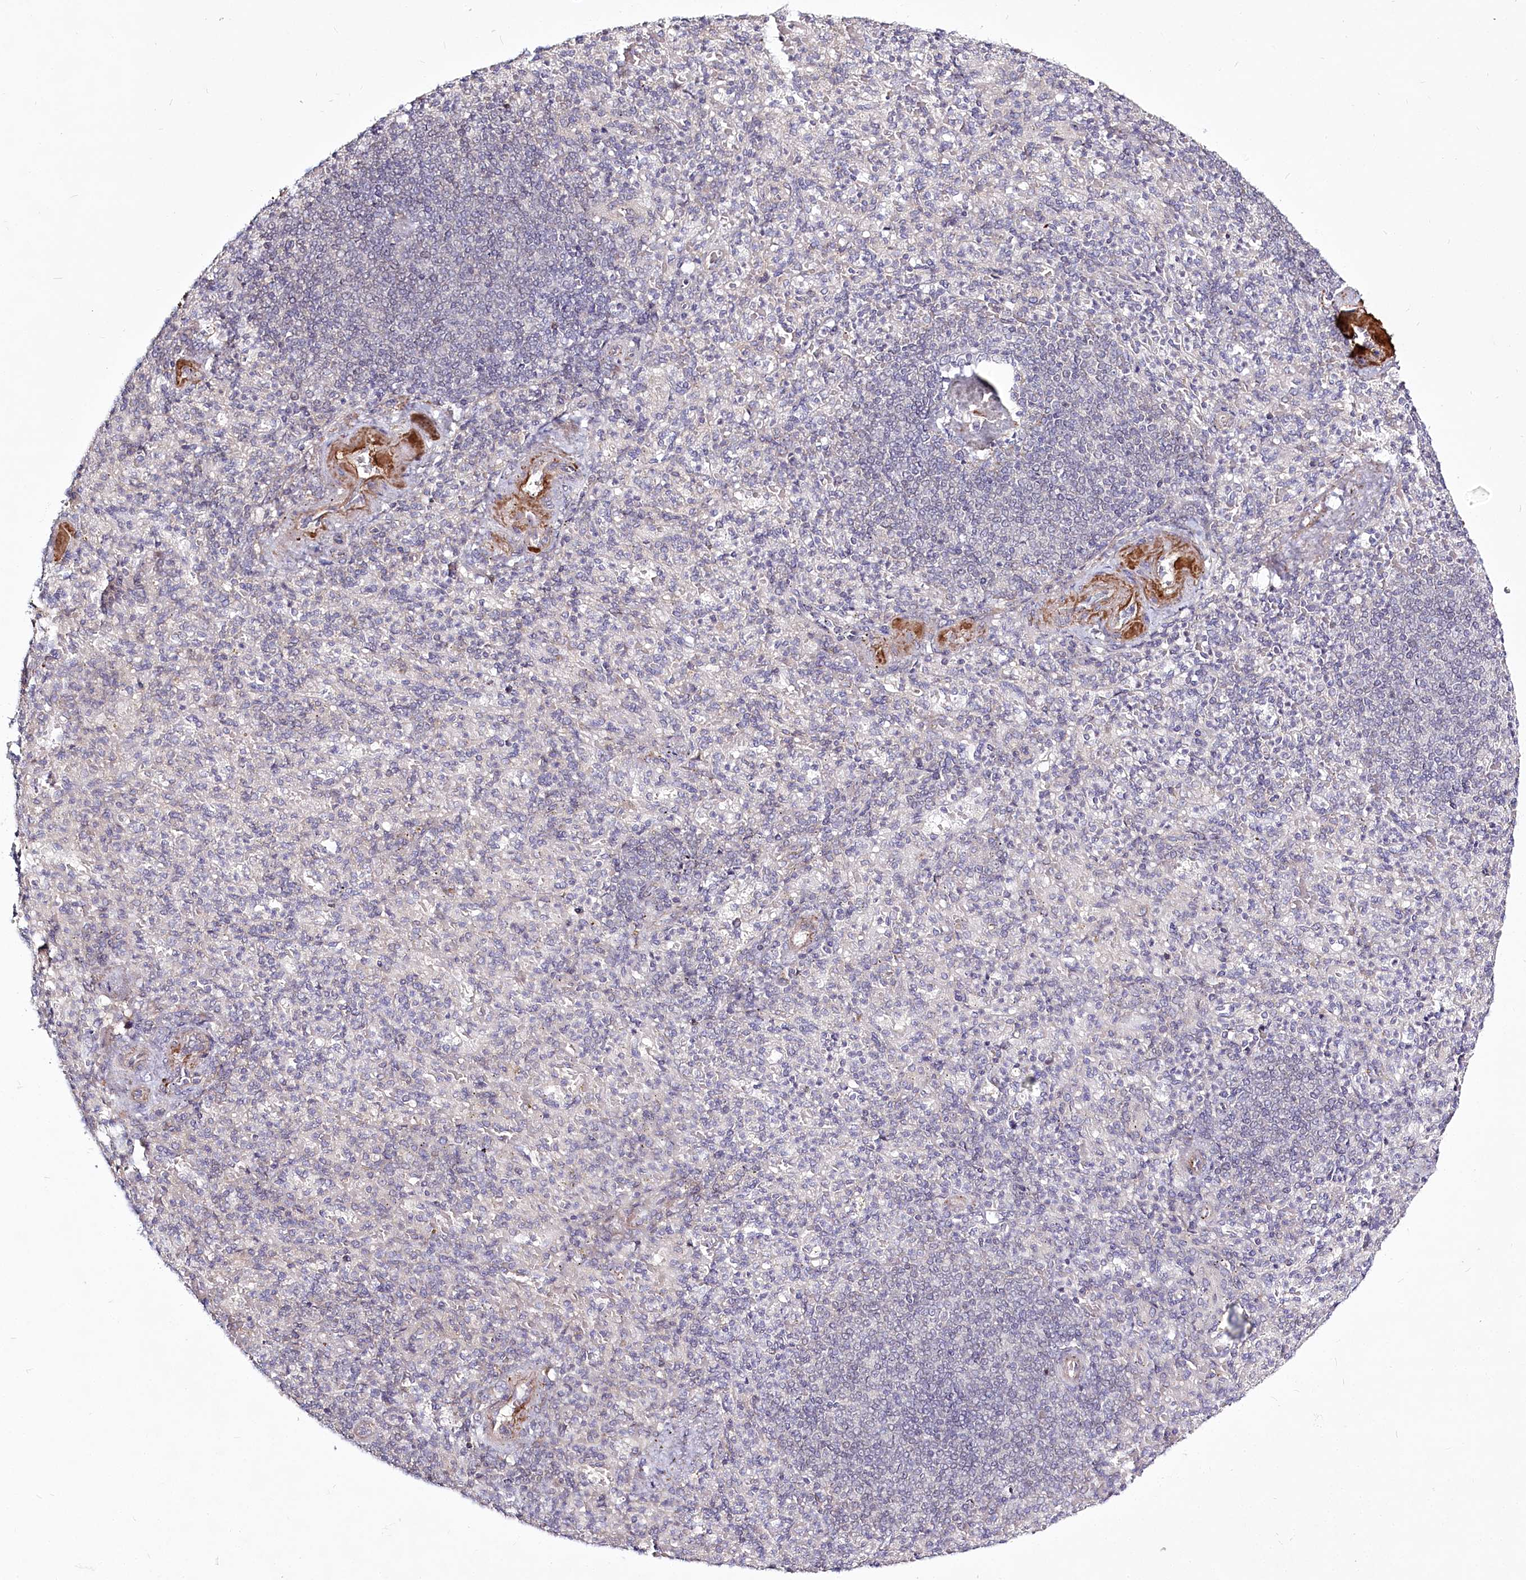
{"staining": {"intensity": "negative", "quantity": "none", "location": "none"}, "tissue": "spleen", "cell_type": "Cells in red pulp", "image_type": "normal", "snomed": [{"axis": "morphology", "description": "Normal tissue, NOS"}, {"axis": "topography", "description": "Spleen"}], "caption": "There is no significant staining in cells in red pulp of spleen. The staining was performed using DAB to visualize the protein expression in brown, while the nuclei were stained in blue with hematoxylin (Magnification: 20x).", "gene": "SPINK13", "patient": {"sex": "female", "age": 74}}